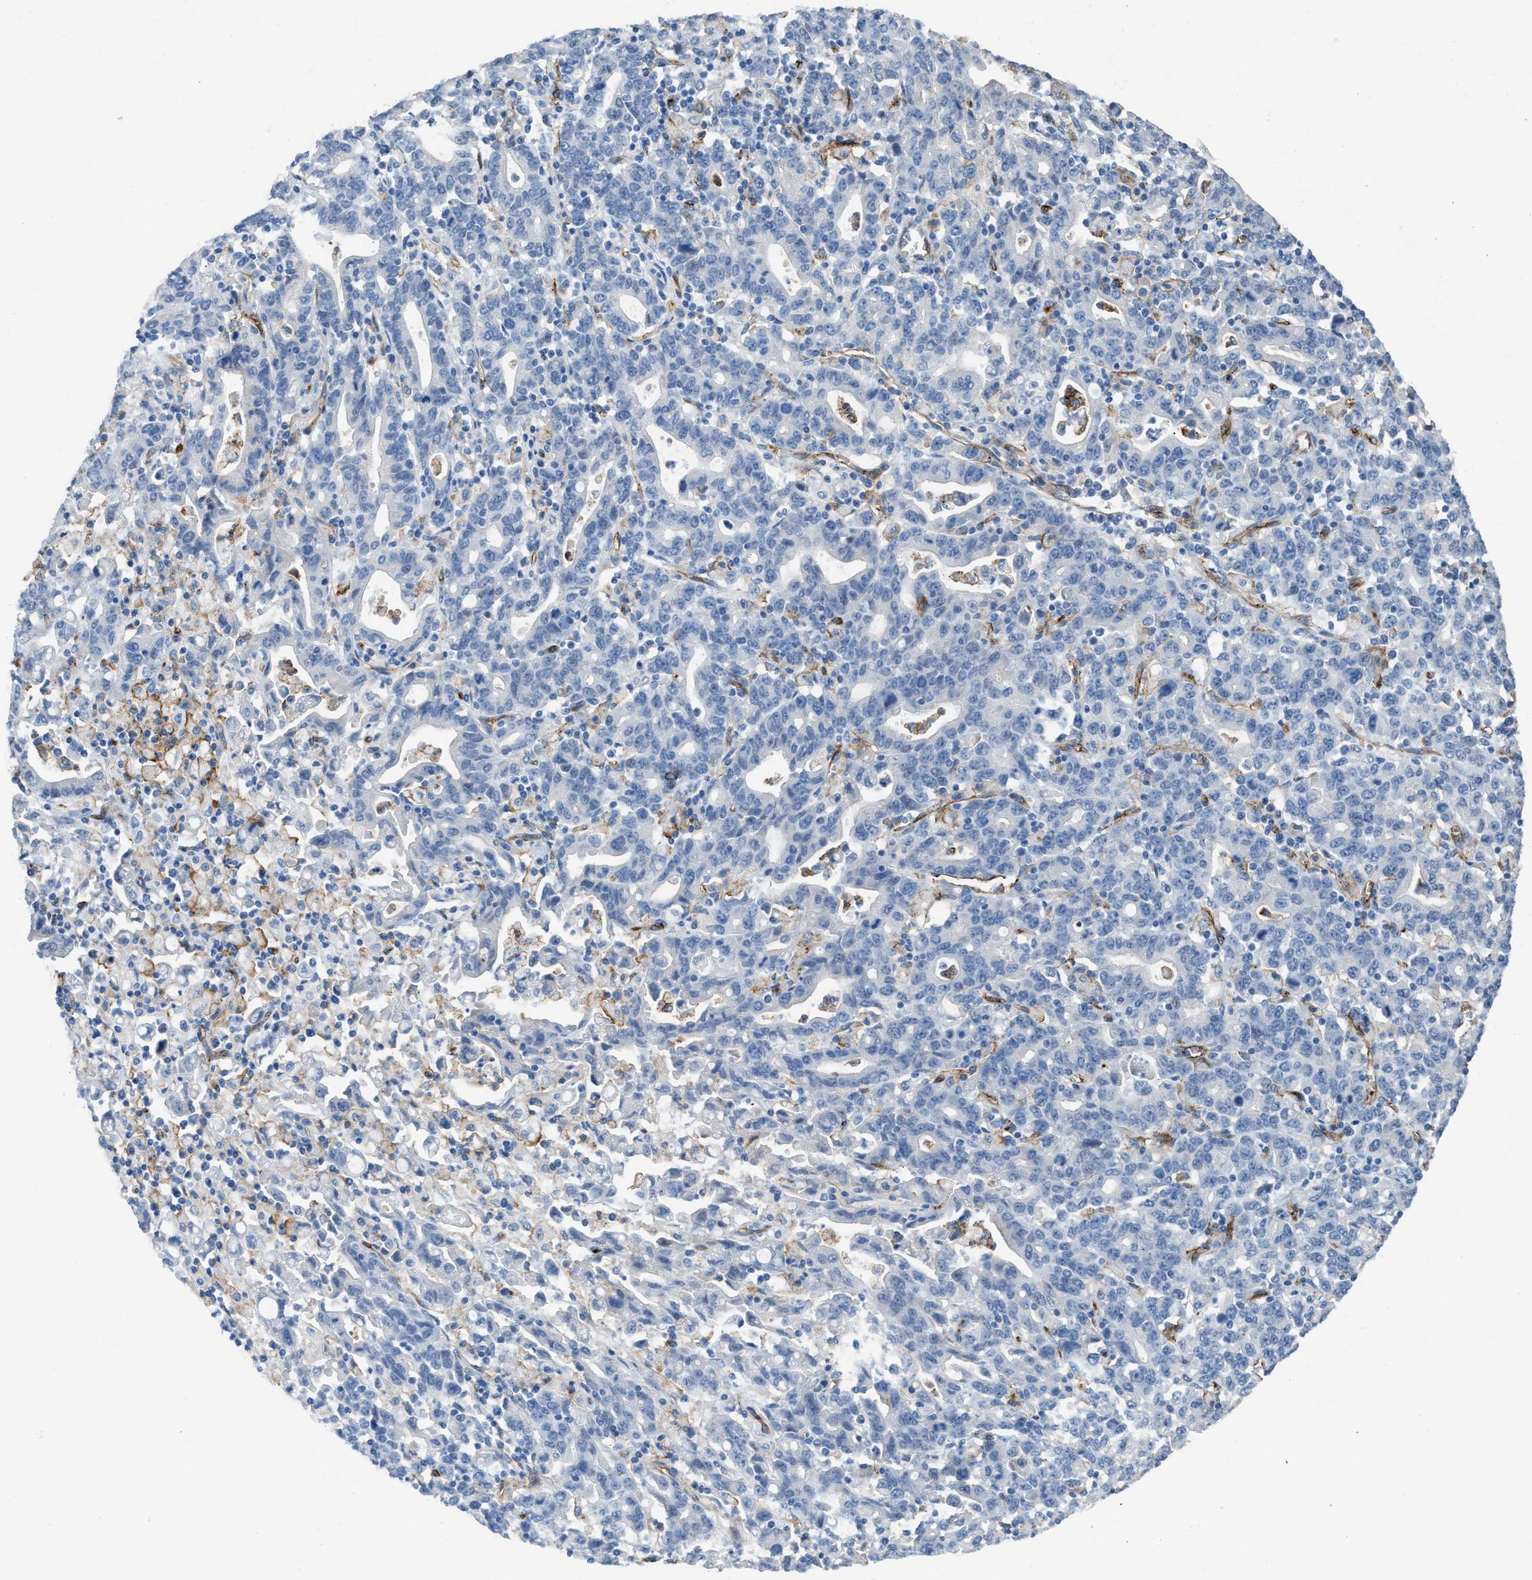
{"staining": {"intensity": "negative", "quantity": "none", "location": "none"}, "tissue": "stomach cancer", "cell_type": "Tumor cells", "image_type": "cancer", "snomed": [{"axis": "morphology", "description": "Adenocarcinoma, NOS"}, {"axis": "topography", "description": "Stomach, upper"}], "caption": "An image of stomach cancer stained for a protein displays no brown staining in tumor cells. The staining is performed using DAB brown chromogen with nuclei counter-stained in using hematoxylin.", "gene": "DYSF", "patient": {"sex": "male", "age": 69}}